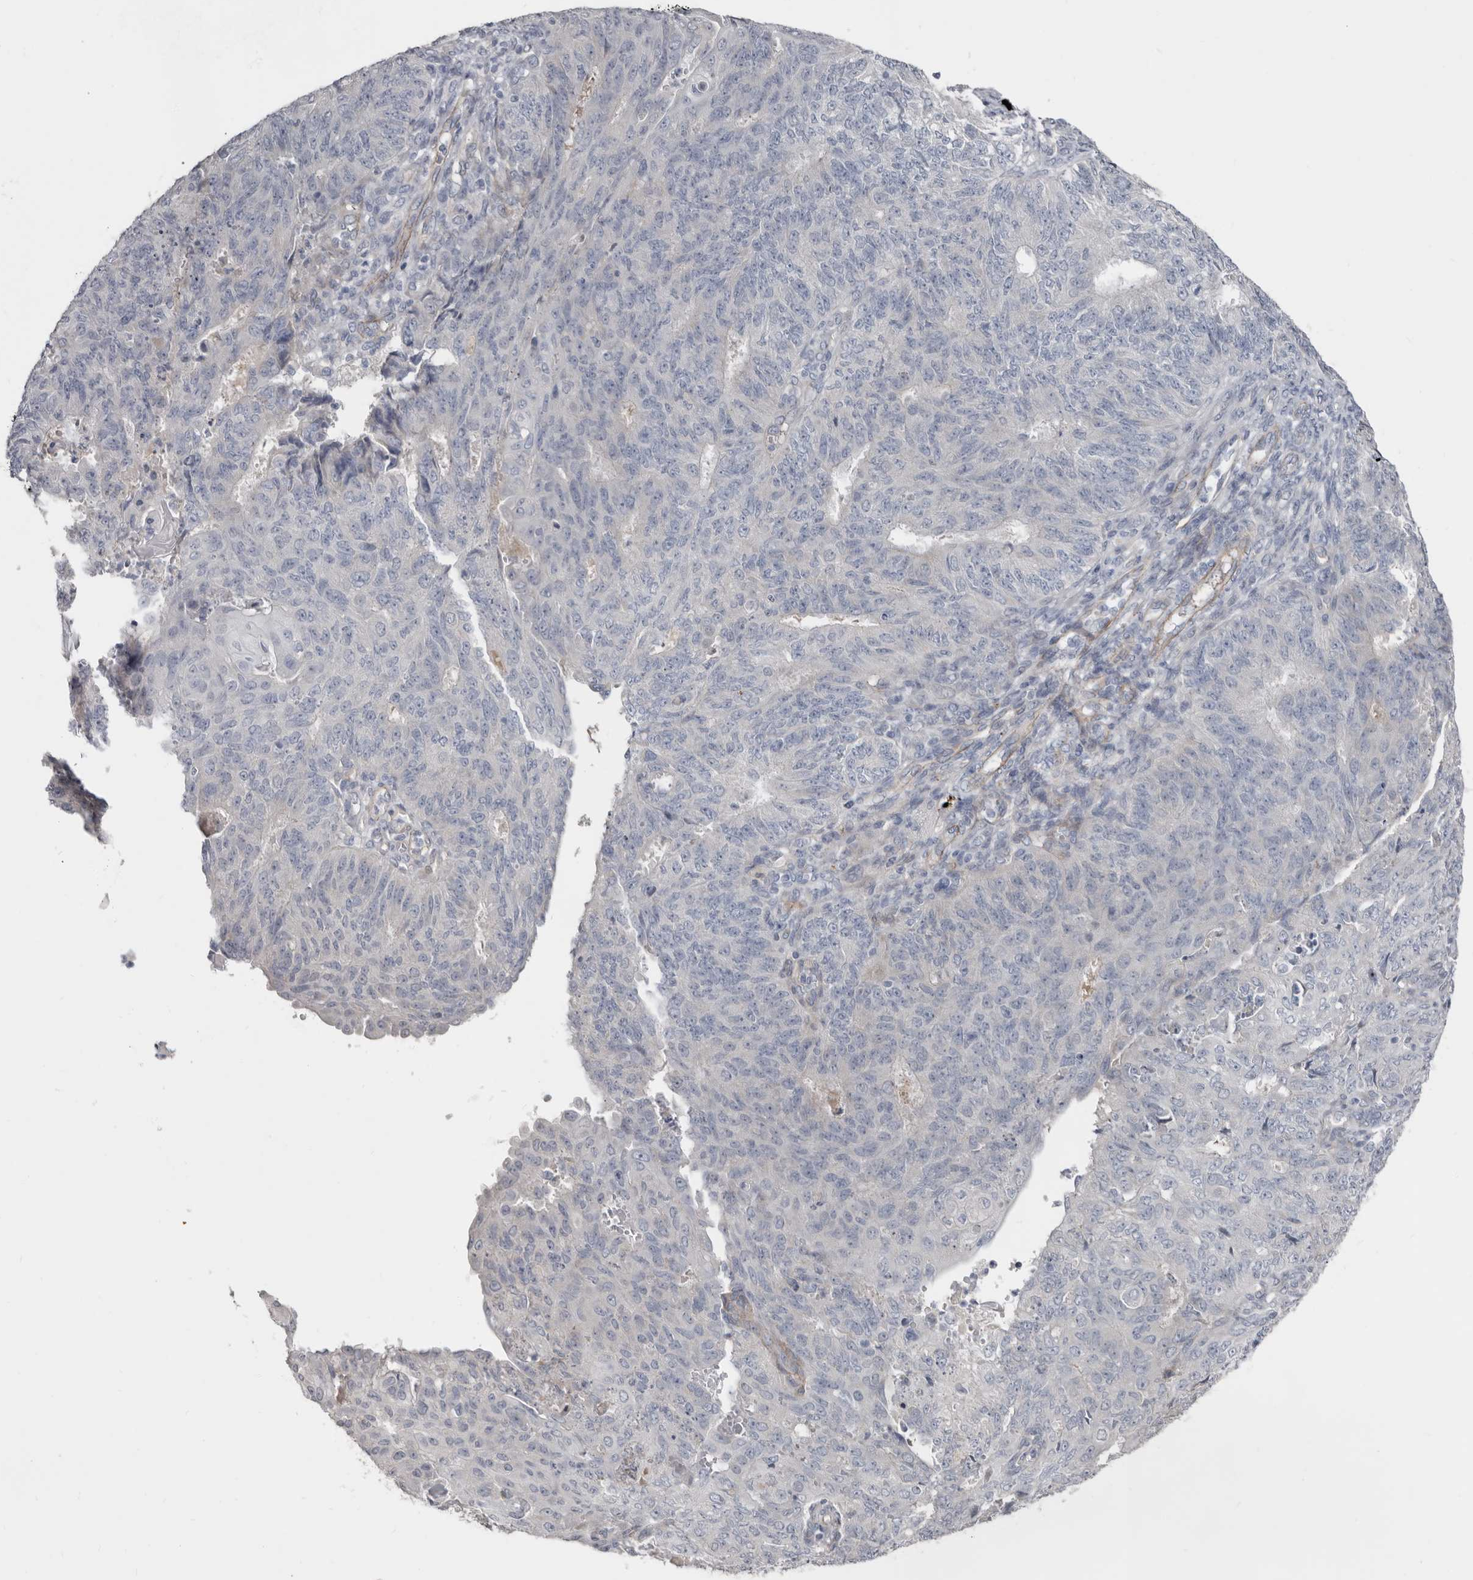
{"staining": {"intensity": "negative", "quantity": "none", "location": "none"}, "tissue": "endometrial cancer", "cell_type": "Tumor cells", "image_type": "cancer", "snomed": [{"axis": "morphology", "description": "Adenocarcinoma, NOS"}, {"axis": "topography", "description": "Endometrium"}], "caption": "Protein analysis of endometrial cancer (adenocarcinoma) shows no significant positivity in tumor cells. (DAB immunohistochemistry (IHC), high magnification).", "gene": "ZNF114", "patient": {"sex": "female", "age": 32}}